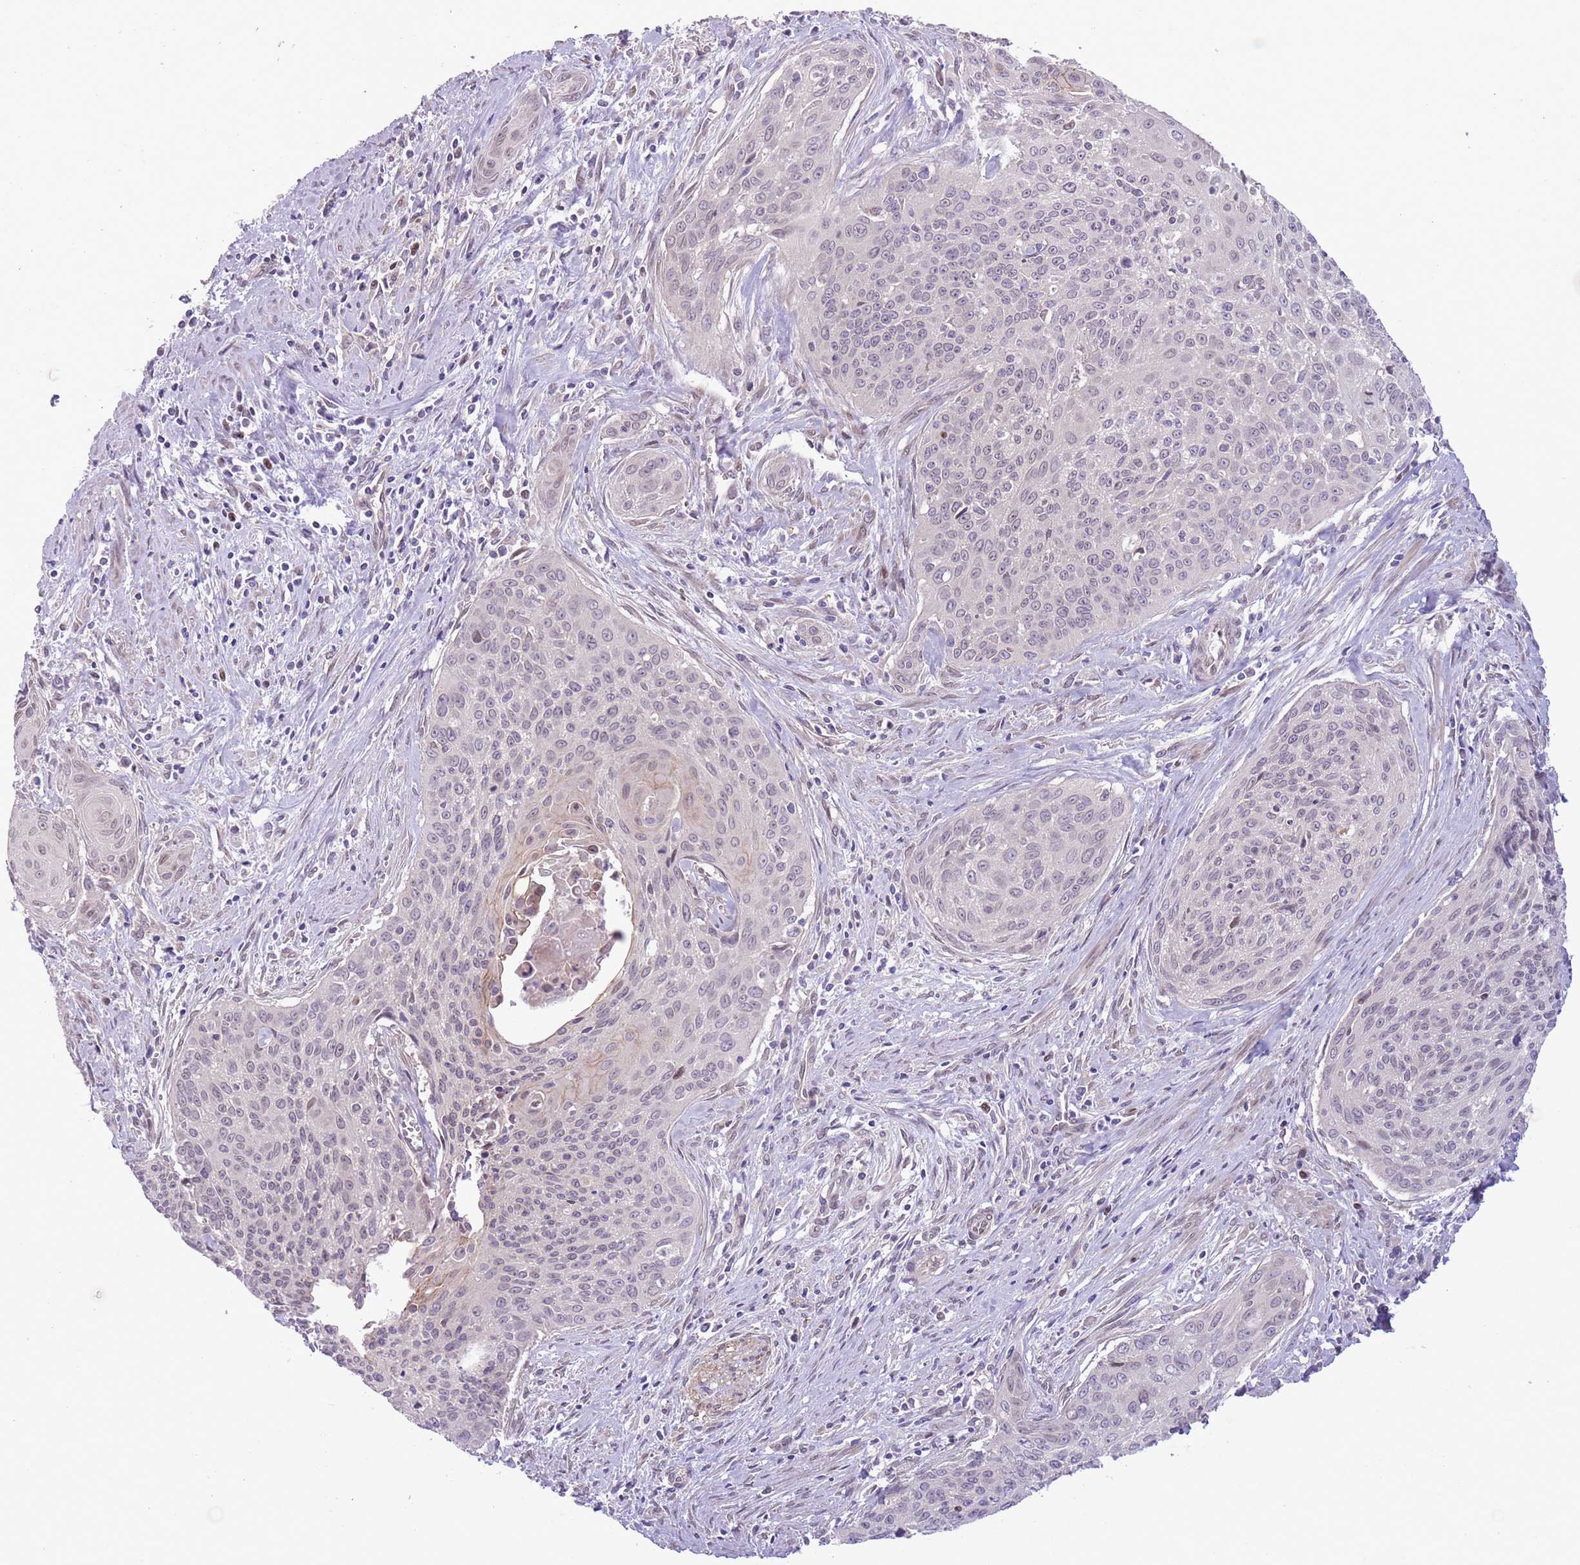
{"staining": {"intensity": "weak", "quantity": "<25%", "location": "nuclear"}, "tissue": "cervical cancer", "cell_type": "Tumor cells", "image_type": "cancer", "snomed": [{"axis": "morphology", "description": "Squamous cell carcinoma, NOS"}, {"axis": "topography", "description": "Cervix"}], "caption": "Tumor cells are negative for brown protein staining in cervical squamous cell carcinoma.", "gene": "CCND2", "patient": {"sex": "female", "age": 55}}